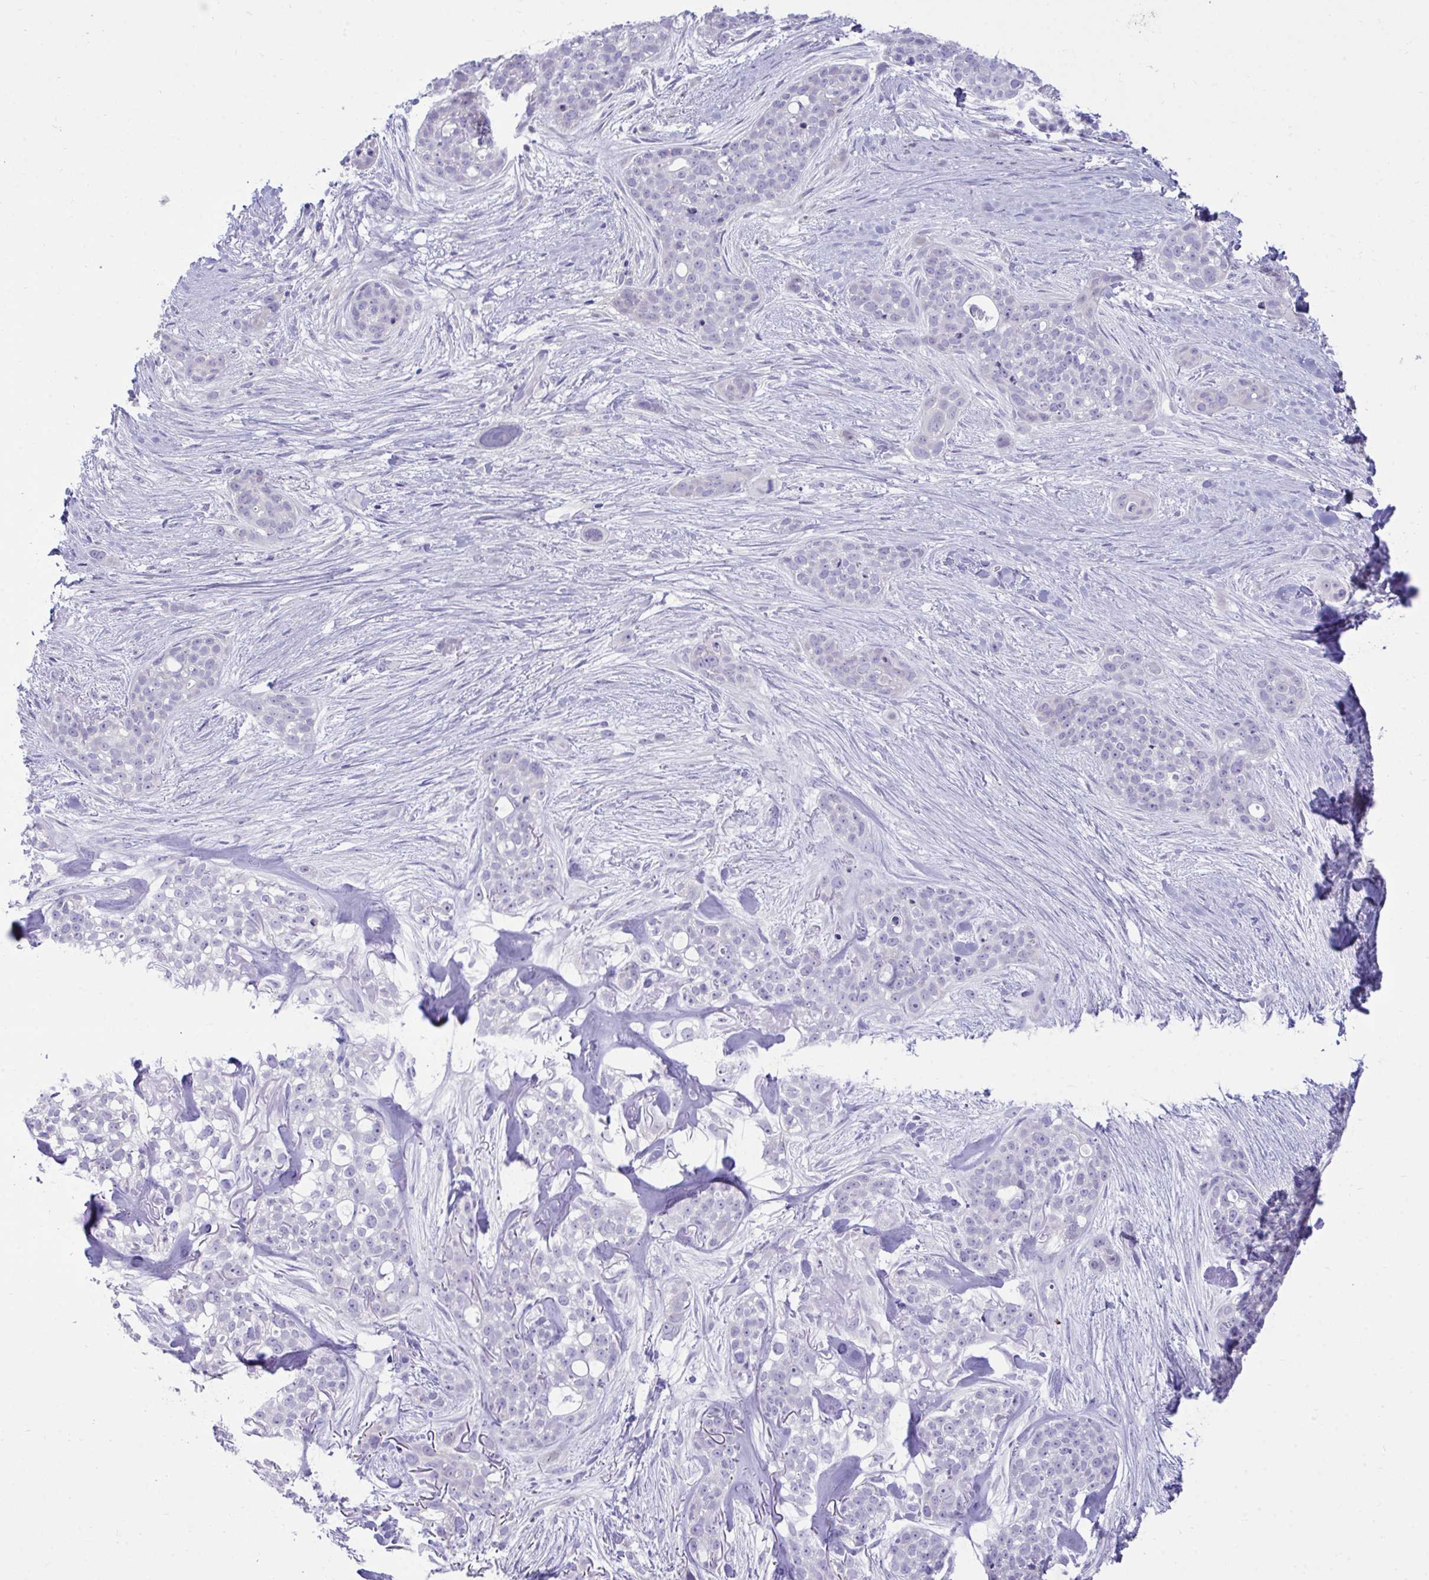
{"staining": {"intensity": "negative", "quantity": "none", "location": "none"}, "tissue": "skin cancer", "cell_type": "Tumor cells", "image_type": "cancer", "snomed": [{"axis": "morphology", "description": "Basal cell carcinoma"}, {"axis": "topography", "description": "Skin"}], "caption": "This micrograph is of skin basal cell carcinoma stained with immunohistochemistry (IHC) to label a protein in brown with the nuclei are counter-stained blue. There is no positivity in tumor cells.", "gene": "PLEKHH1", "patient": {"sex": "female", "age": 79}}